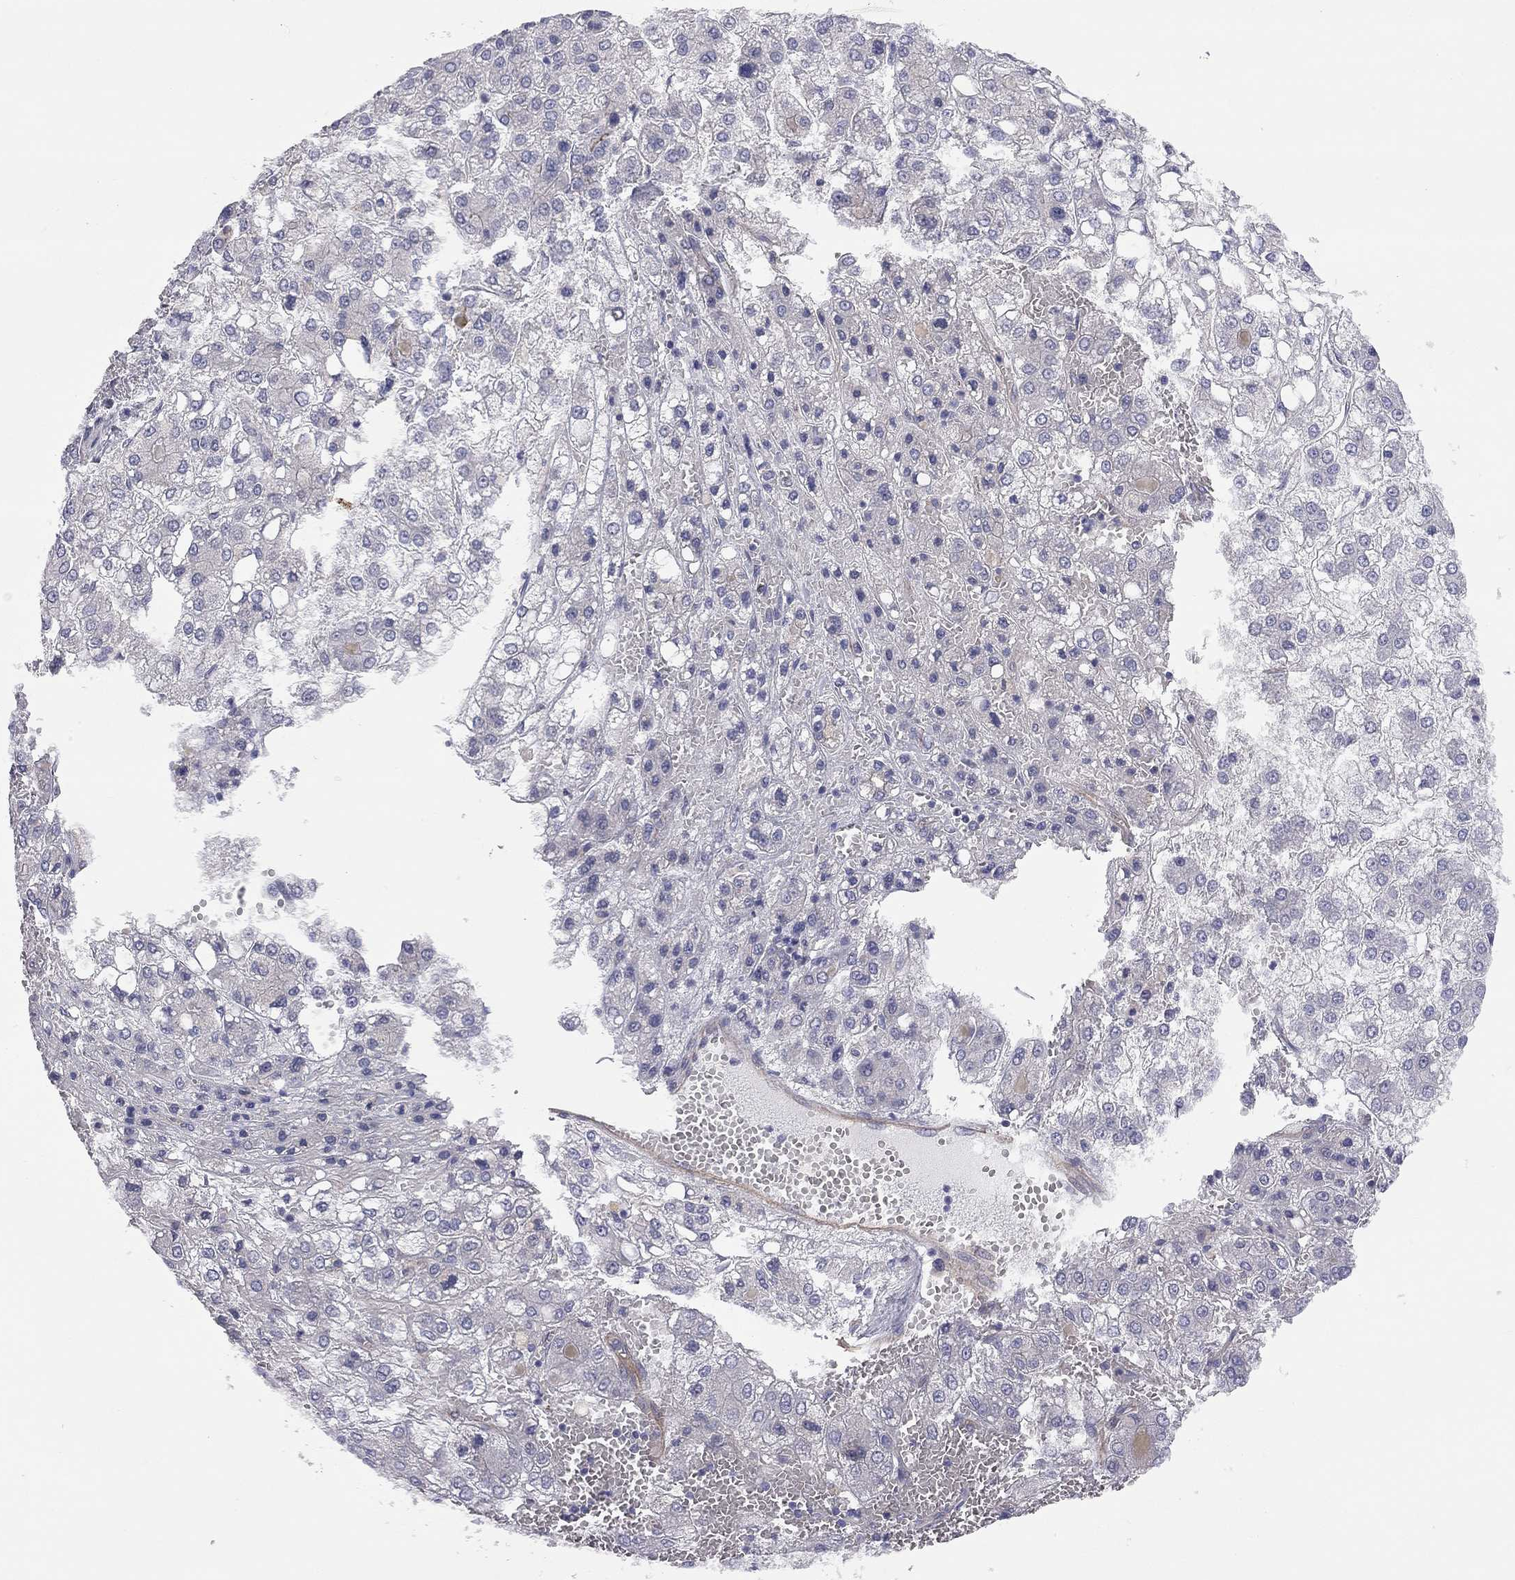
{"staining": {"intensity": "negative", "quantity": "none", "location": "none"}, "tissue": "liver cancer", "cell_type": "Tumor cells", "image_type": "cancer", "snomed": [{"axis": "morphology", "description": "Carcinoma, Hepatocellular, NOS"}, {"axis": "topography", "description": "Liver"}], "caption": "Histopathology image shows no significant protein staining in tumor cells of liver hepatocellular carcinoma.", "gene": "GPRC5B", "patient": {"sex": "male", "age": 73}}